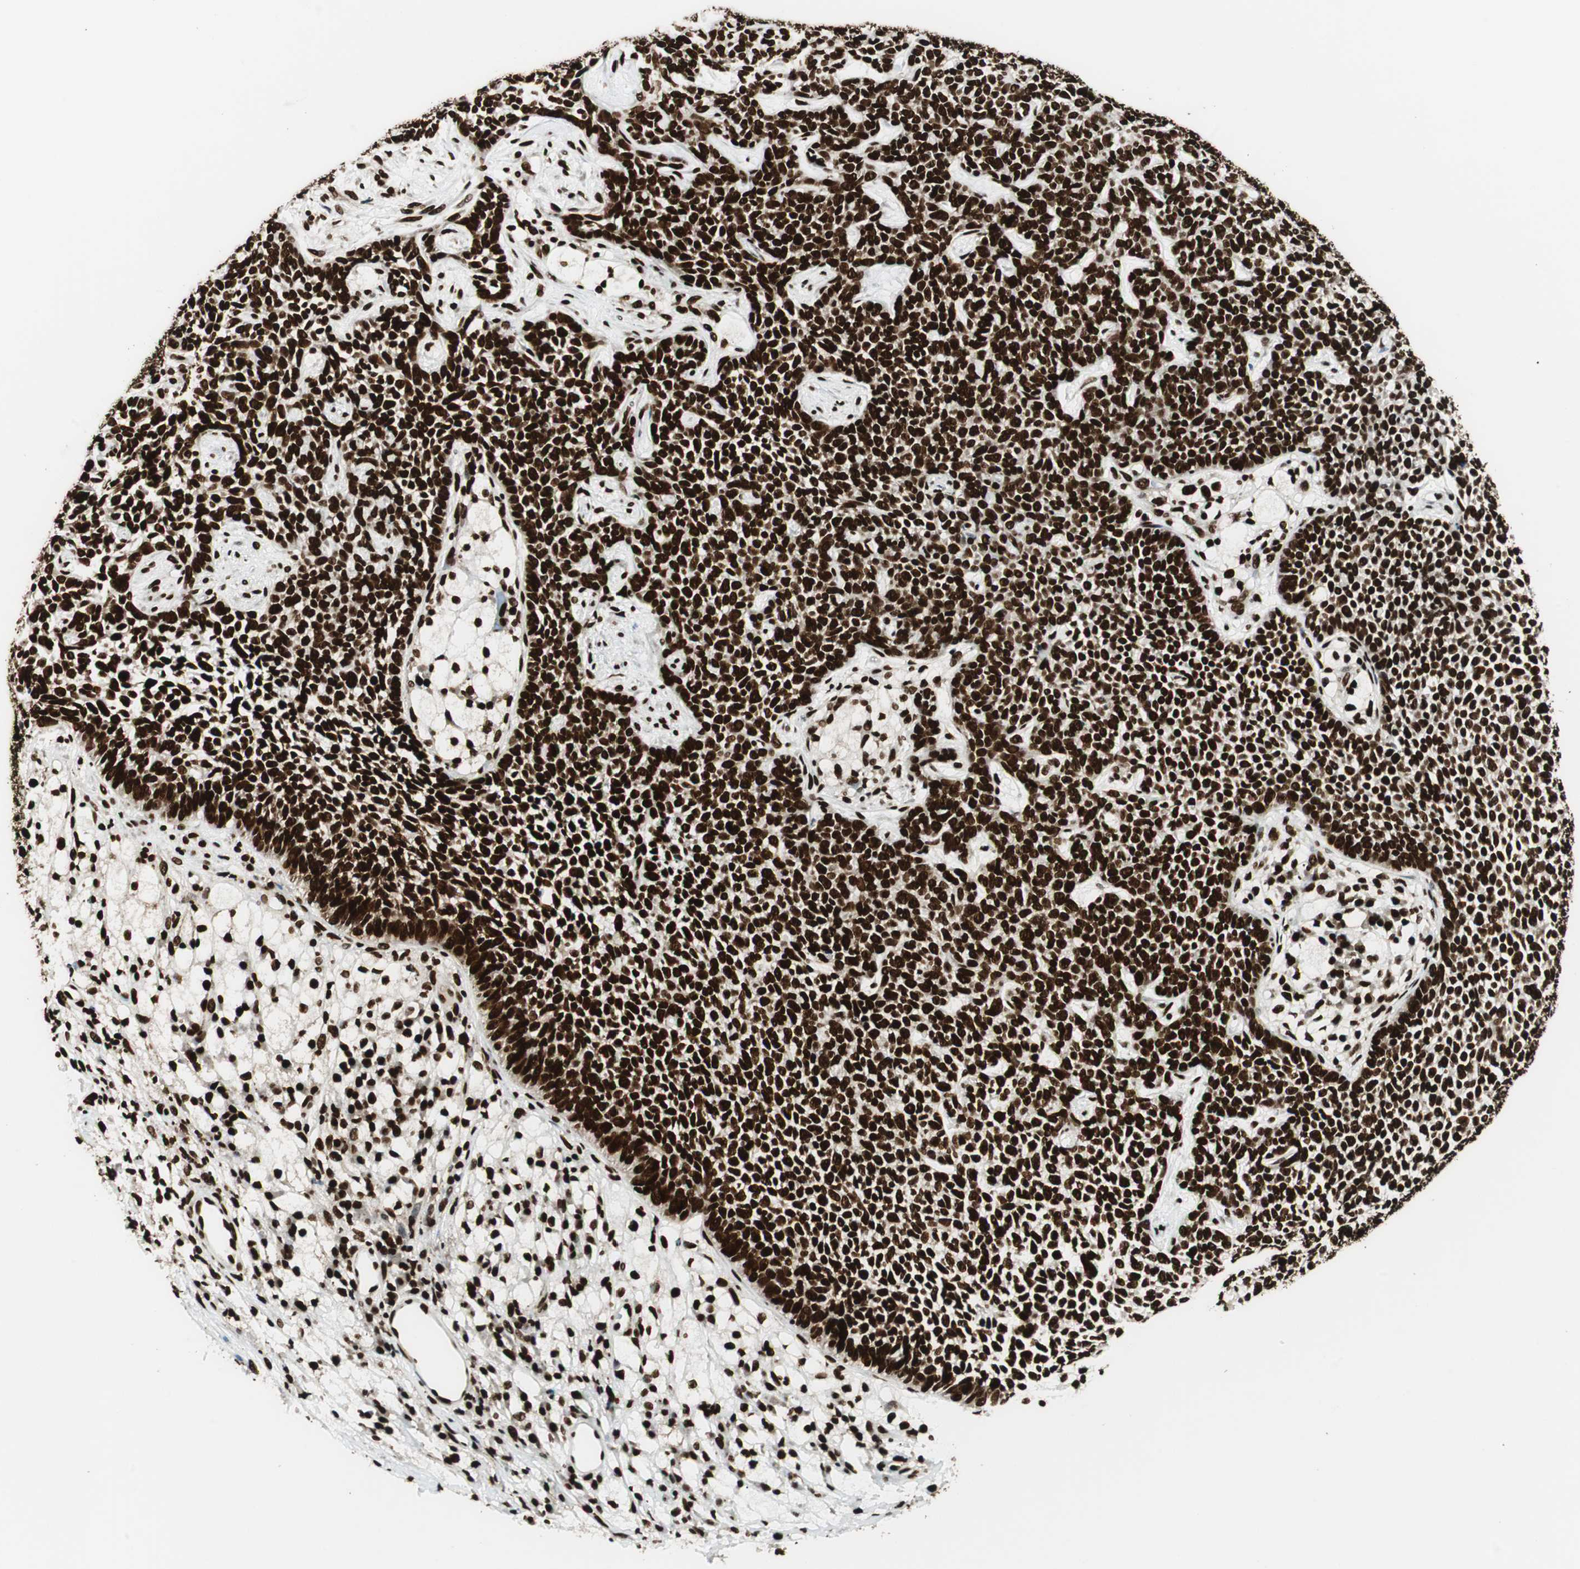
{"staining": {"intensity": "strong", "quantity": ">75%", "location": "nuclear"}, "tissue": "skin cancer", "cell_type": "Tumor cells", "image_type": "cancer", "snomed": [{"axis": "morphology", "description": "Basal cell carcinoma"}, {"axis": "topography", "description": "Skin"}], "caption": "Immunohistochemical staining of human basal cell carcinoma (skin) displays strong nuclear protein positivity in about >75% of tumor cells. (Stains: DAB in brown, nuclei in blue, Microscopy: brightfield microscopy at high magnification).", "gene": "EWSR1", "patient": {"sex": "female", "age": 84}}